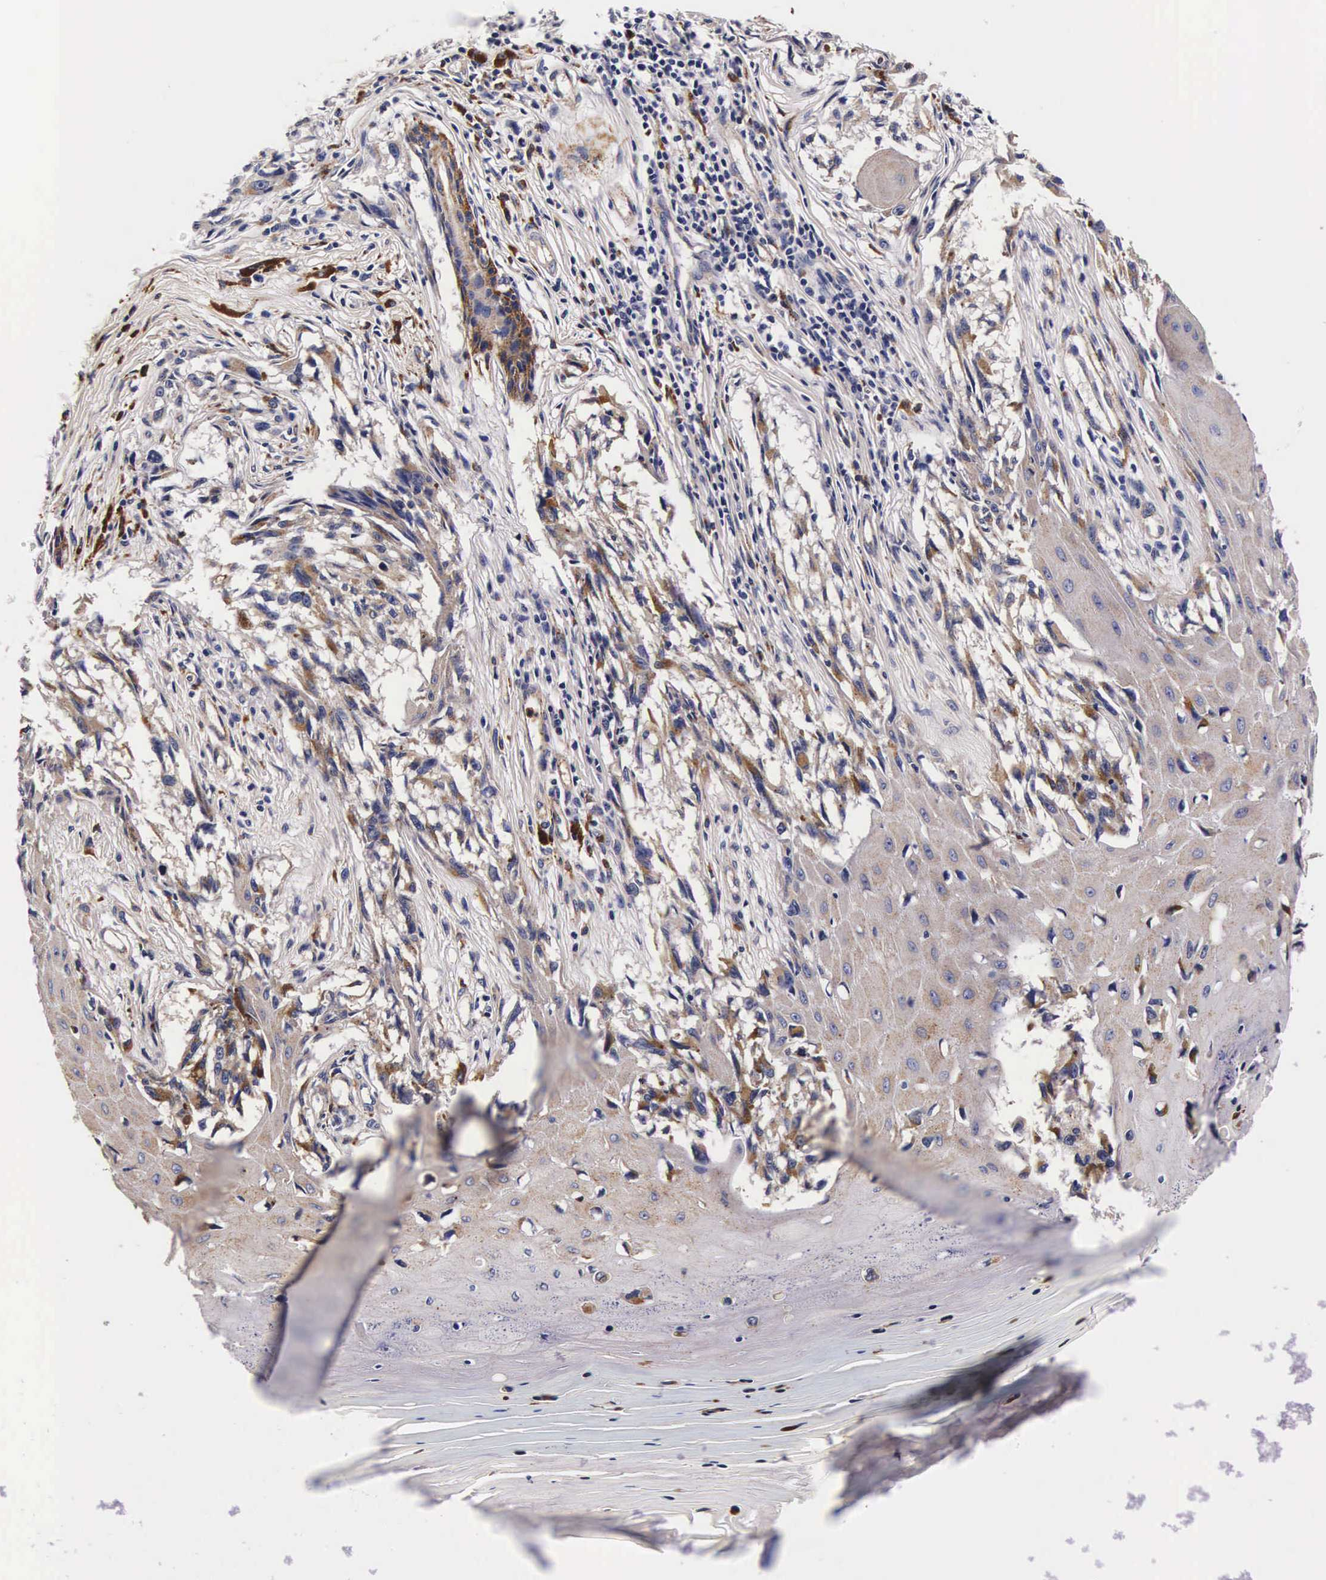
{"staining": {"intensity": "moderate", "quantity": "25%-75%", "location": "cytoplasmic/membranous"}, "tissue": "melanoma", "cell_type": "Tumor cells", "image_type": "cancer", "snomed": [{"axis": "morphology", "description": "Malignant melanoma, NOS"}, {"axis": "topography", "description": "Skin"}], "caption": "Brown immunohistochemical staining in human malignant melanoma displays moderate cytoplasmic/membranous expression in about 25%-75% of tumor cells. The staining is performed using DAB (3,3'-diaminobenzidine) brown chromogen to label protein expression. The nuclei are counter-stained blue using hematoxylin.", "gene": "CTSB", "patient": {"sex": "female", "age": 82}}